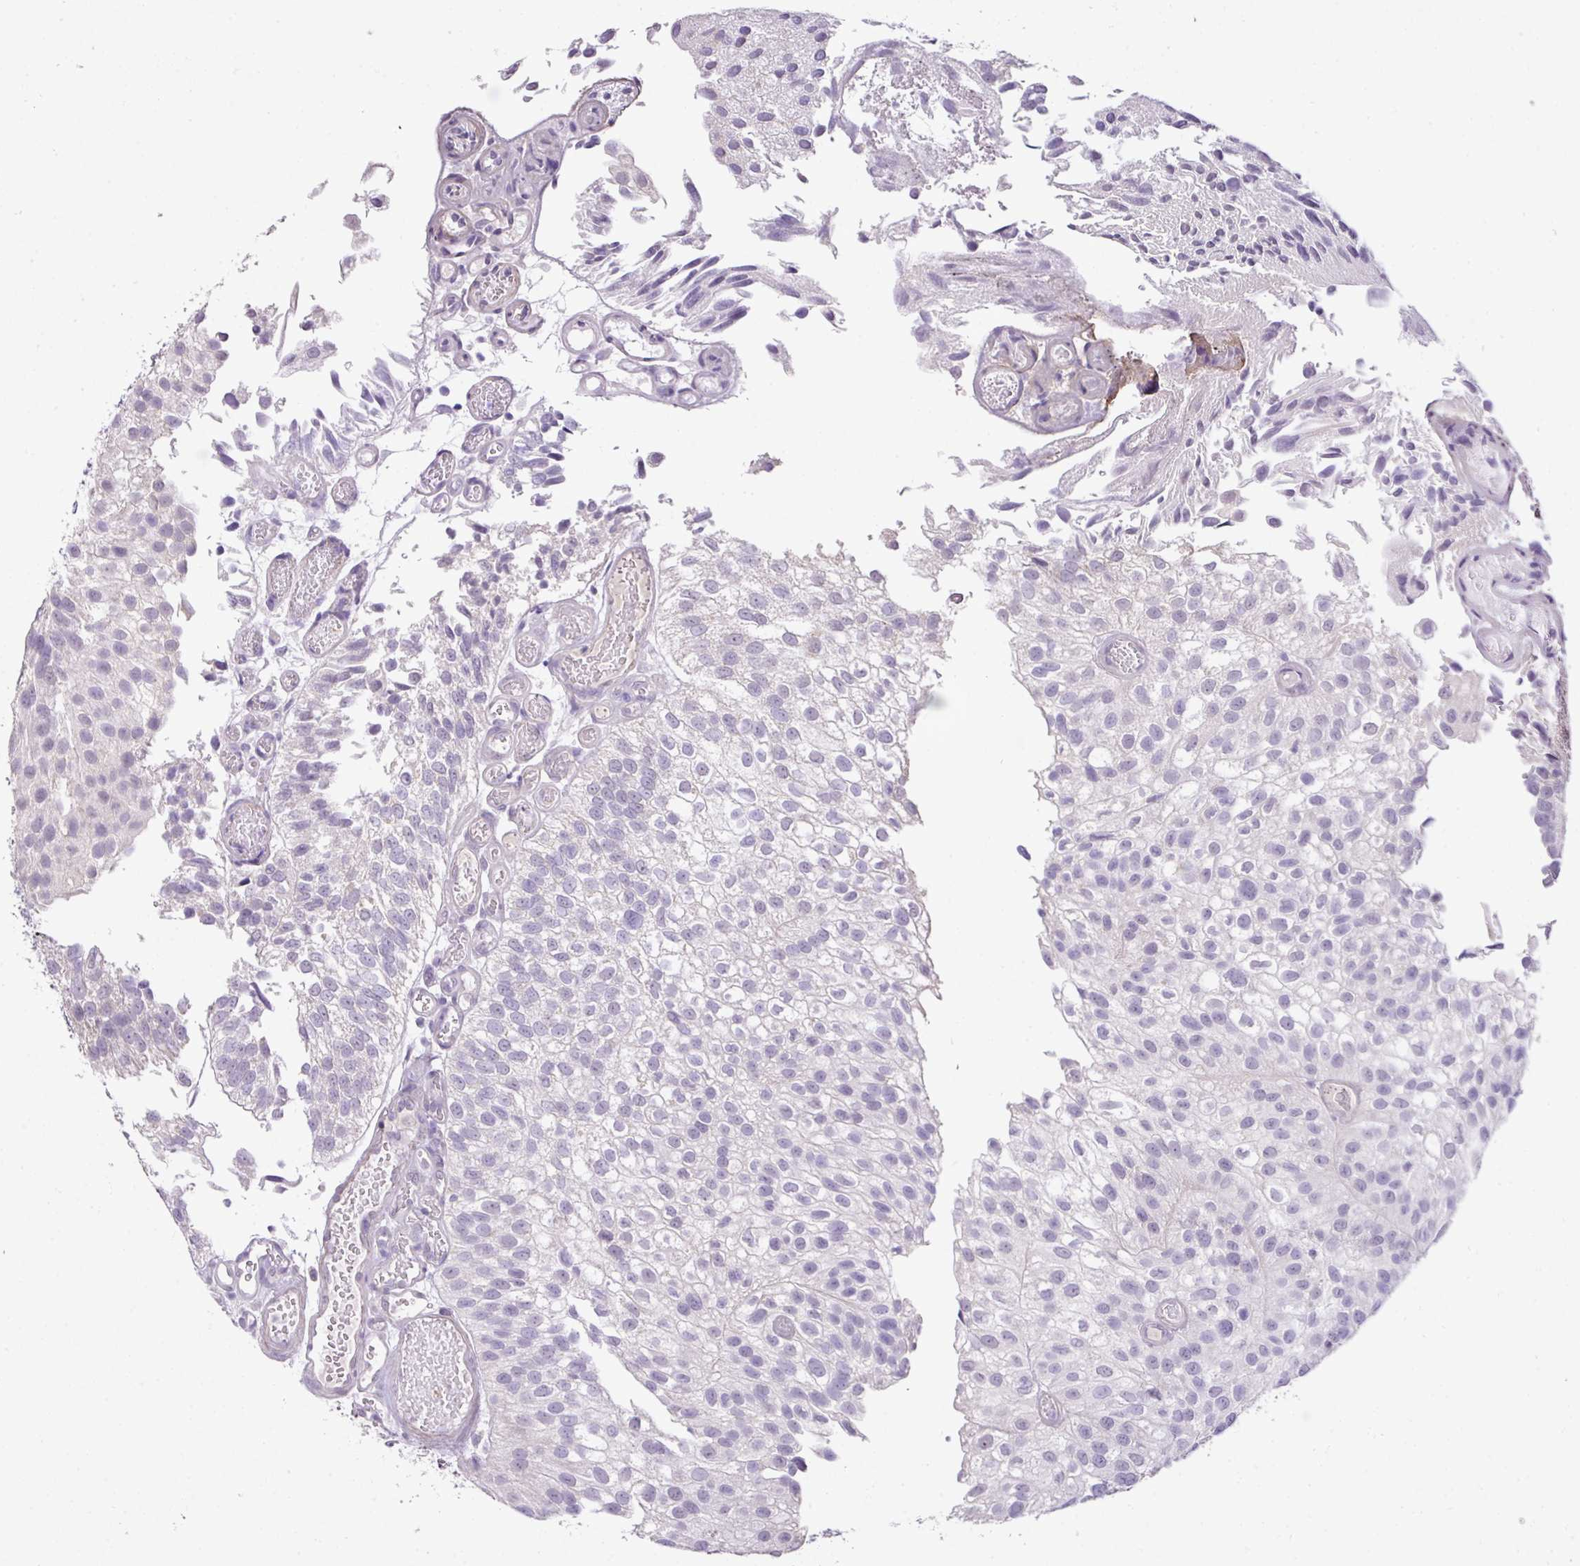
{"staining": {"intensity": "negative", "quantity": "none", "location": "none"}, "tissue": "urothelial cancer", "cell_type": "Tumor cells", "image_type": "cancer", "snomed": [{"axis": "morphology", "description": "Urothelial carcinoma, NOS"}, {"axis": "topography", "description": "Urinary bladder"}], "caption": "IHC photomicrograph of human transitional cell carcinoma stained for a protein (brown), which demonstrates no positivity in tumor cells.", "gene": "DIP2A", "patient": {"sex": "male", "age": 87}}